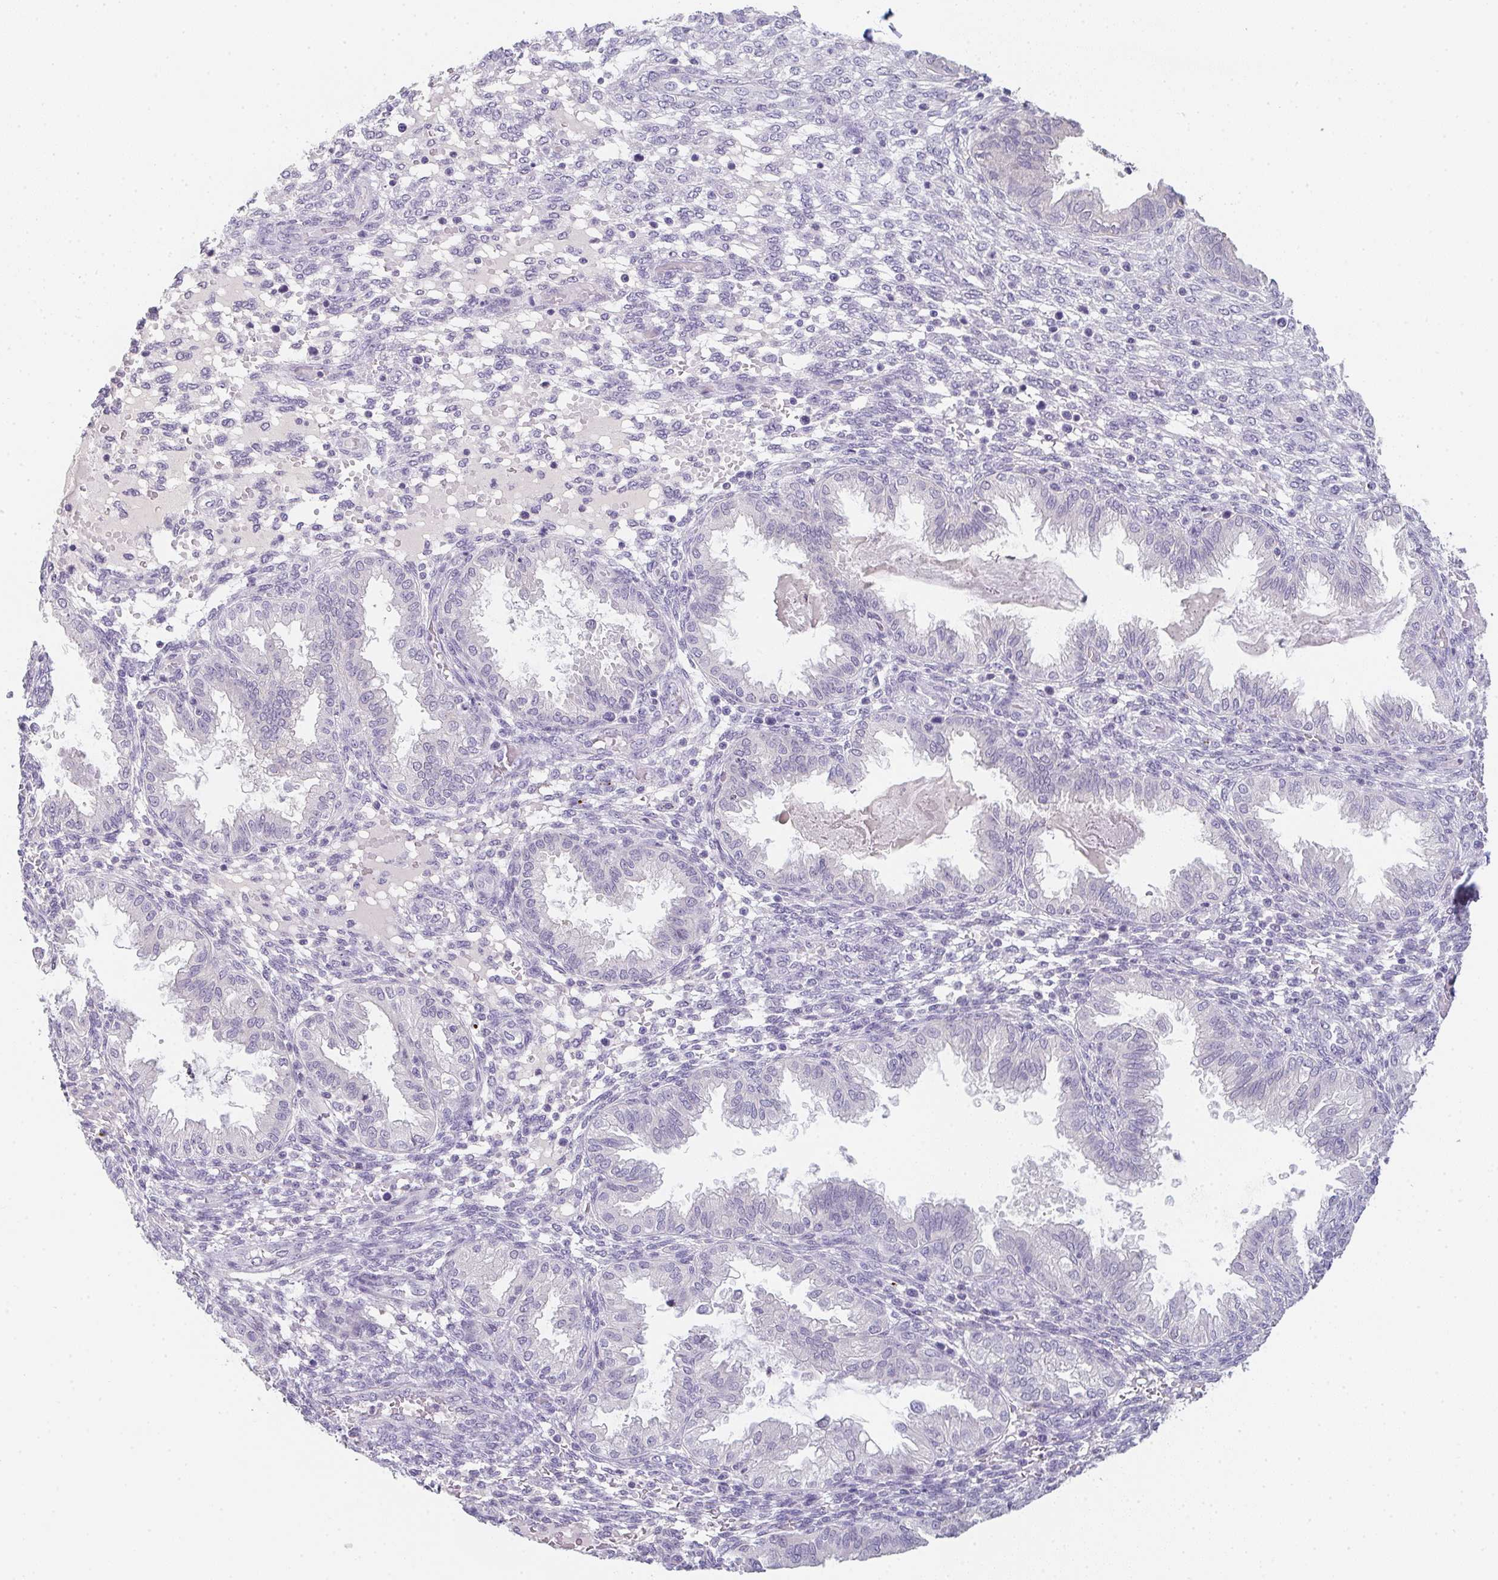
{"staining": {"intensity": "negative", "quantity": "none", "location": "none"}, "tissue": "endometrium", "cell_type": "Cells in endometrial stroma", "image_type": "normal", "snomed": [{"axis": "morphology", "description": "Normal tissue, NOS"}, {"axis": "topography", "description": "Endometrium"}], "caption": "High power microscopy micrograph of an immunohistochemistry micrograph of normal endometrium, revealing no significant staining in cells in endometrial stroma. (DAB (3,3'-diaminobenzidine) immunohistochemistry visualized using brightfield microscopy, high magnification).", "gene": "C1QTNF8", "patient": {"sex": "female", "age": 33}}